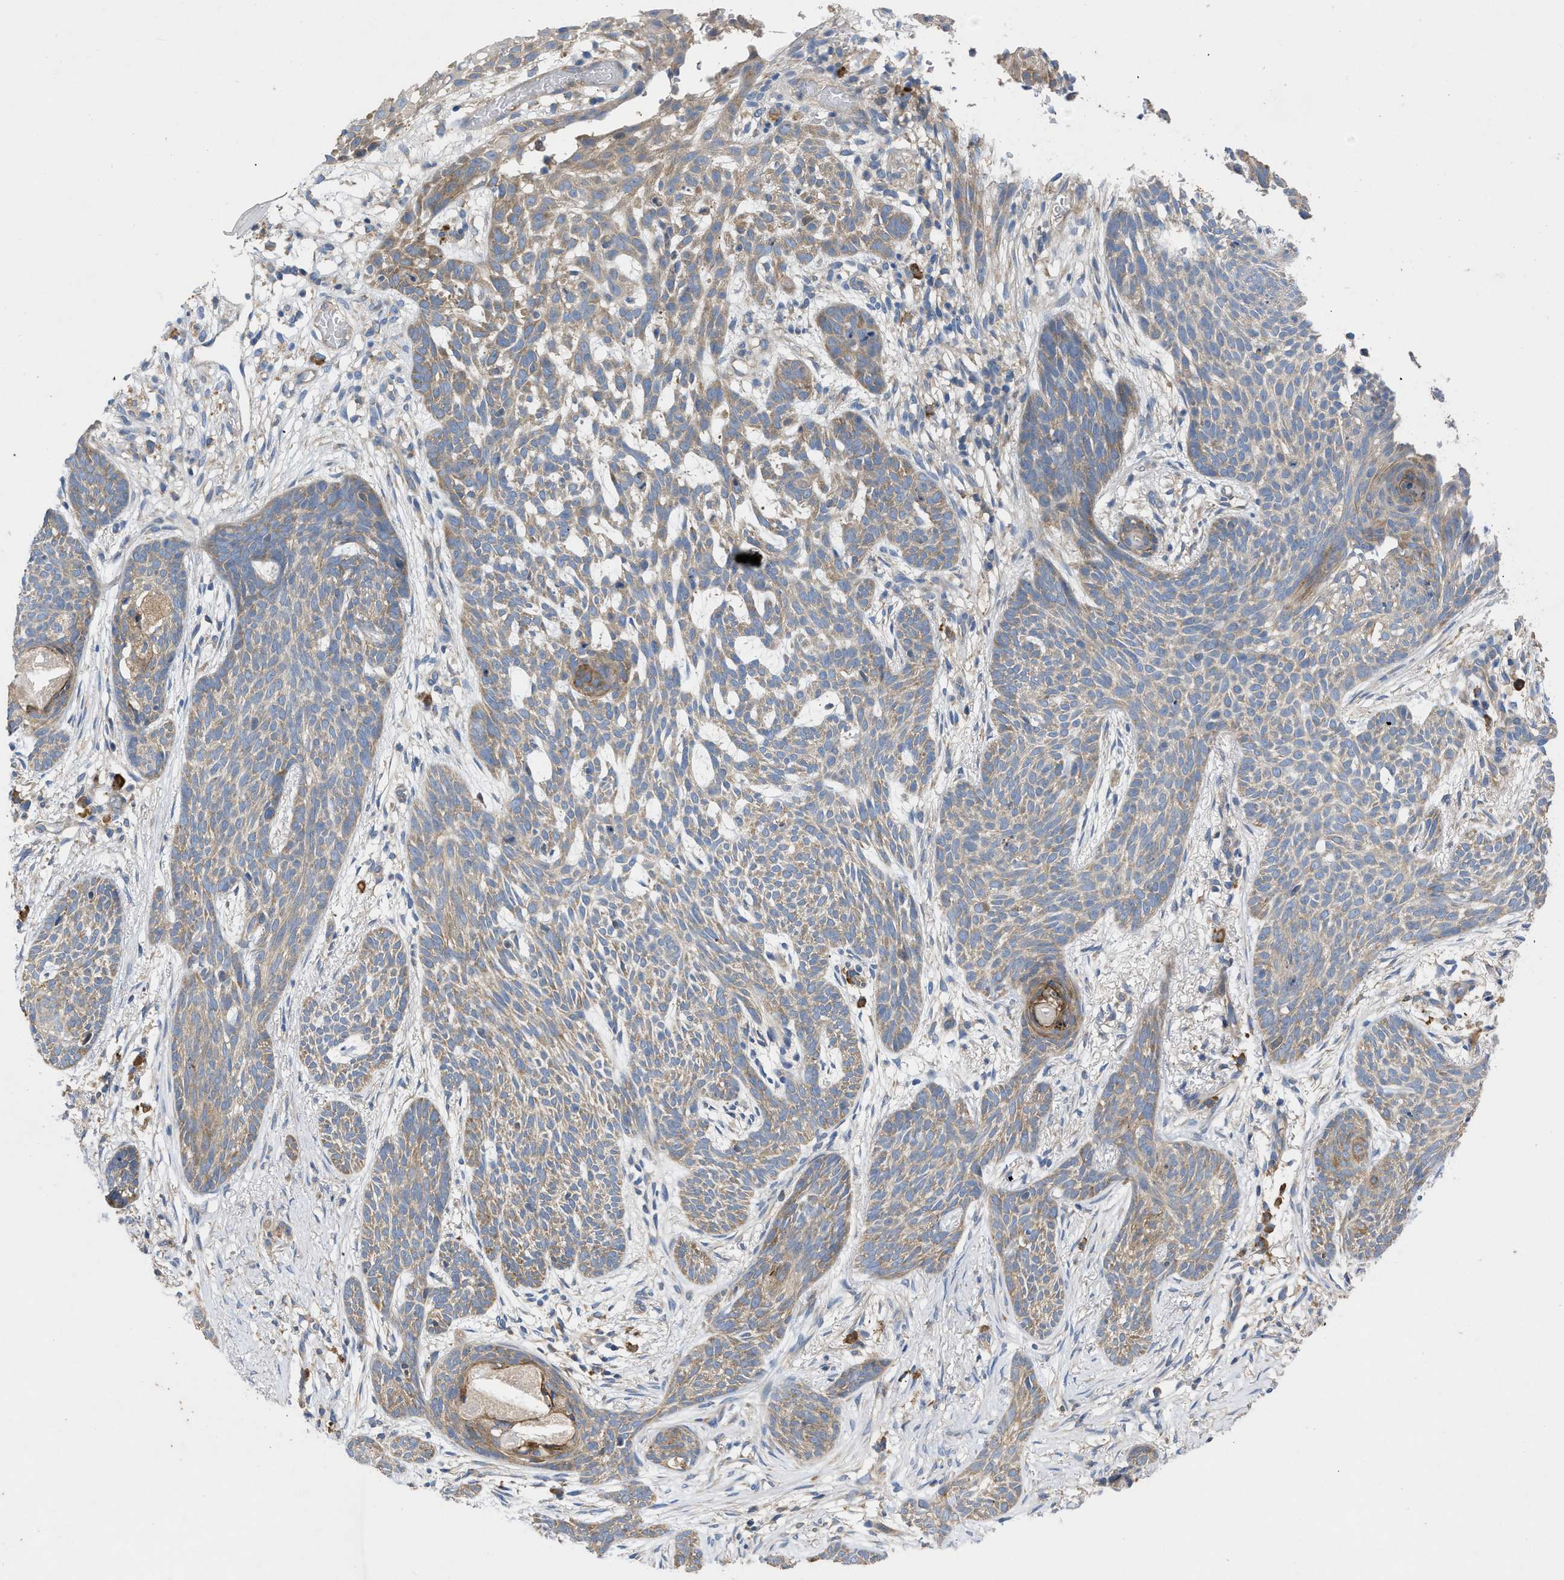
{"staining": {"intensity": "moderate", "quantity": ">75%", "location": "cytoplasmic/membranous"}, "tissue": "skin cancer", "cell_type": "Tumor cells", "image_type": "cancer", "snomed": [{"axis": "morphology", "description": "Basal cell carcinoma"}, {"axis": "topography", "description": "Skin"}], "caption": "Brown immunohistochemical staining in human skin cancer reveals moderate cytoplasmic/membranous positivity in approximately >75% of tumor cells.", "gene": "TMEM131", "patient": {"sex": "female", "age": 59}}